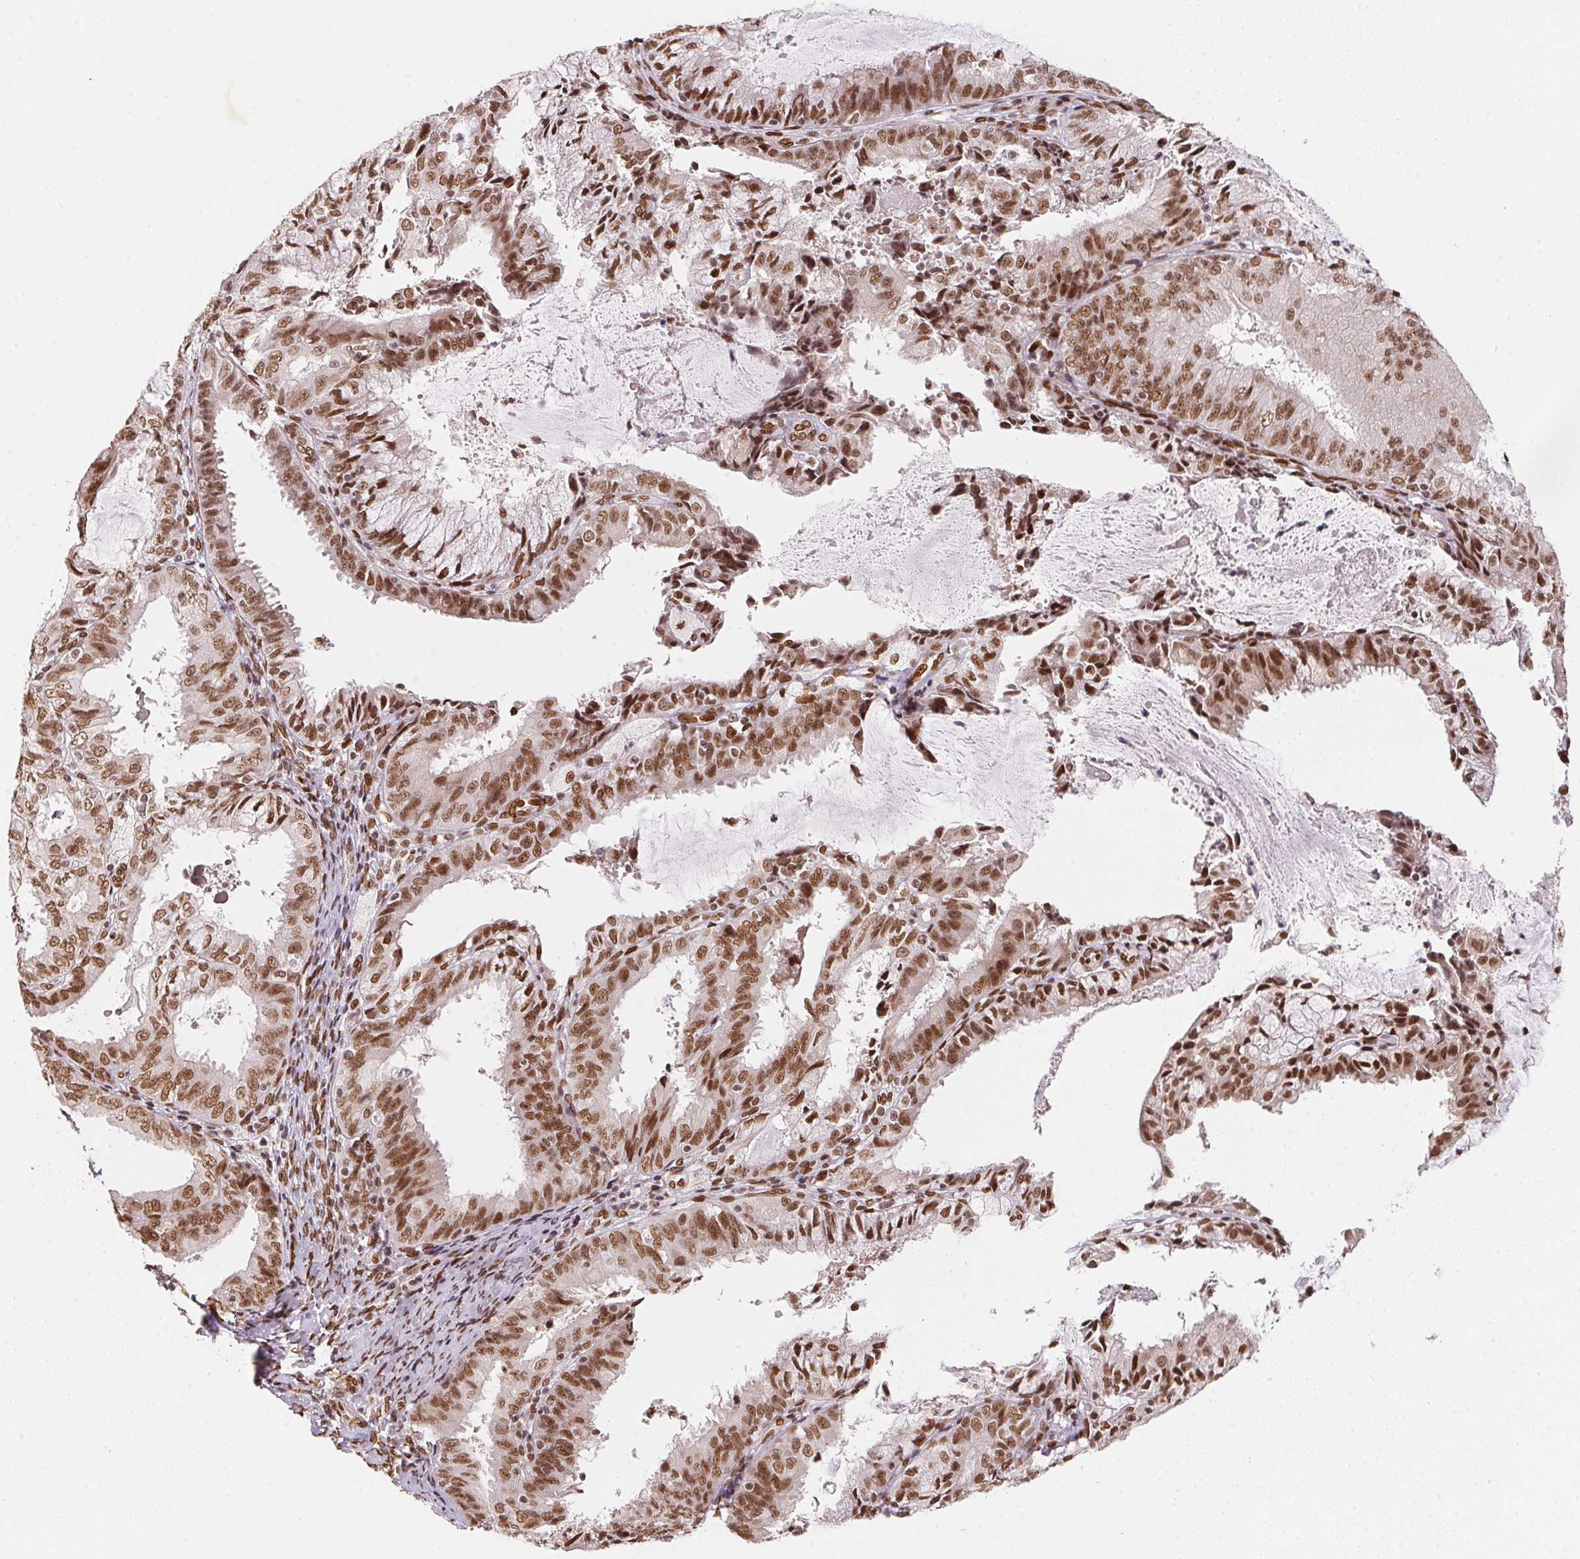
{"staining": {"intensity": "moderate", "quantity": ">75%", "location": "nuclear"}, "tissue": "endometrial cancer", "cell_type": "Tumor cells", "image_type": "cancer", "snomed": [{"axis": "morphology", "description": "Adenocarcinoma, NOS"}, {"axis": "topography", "description": "Endometrium"}], "caption": "Immunohistochemical staining of human adenocarcinoma (endometrial) exhibits medium levels of moderate nuclear positivity in about >75% of tumor cells. Ihc stains the protein of interest in brown and the nuclei are stained blue.", "gene": "SAP30BP", "patient": {"sex": "female", "age": 57}}